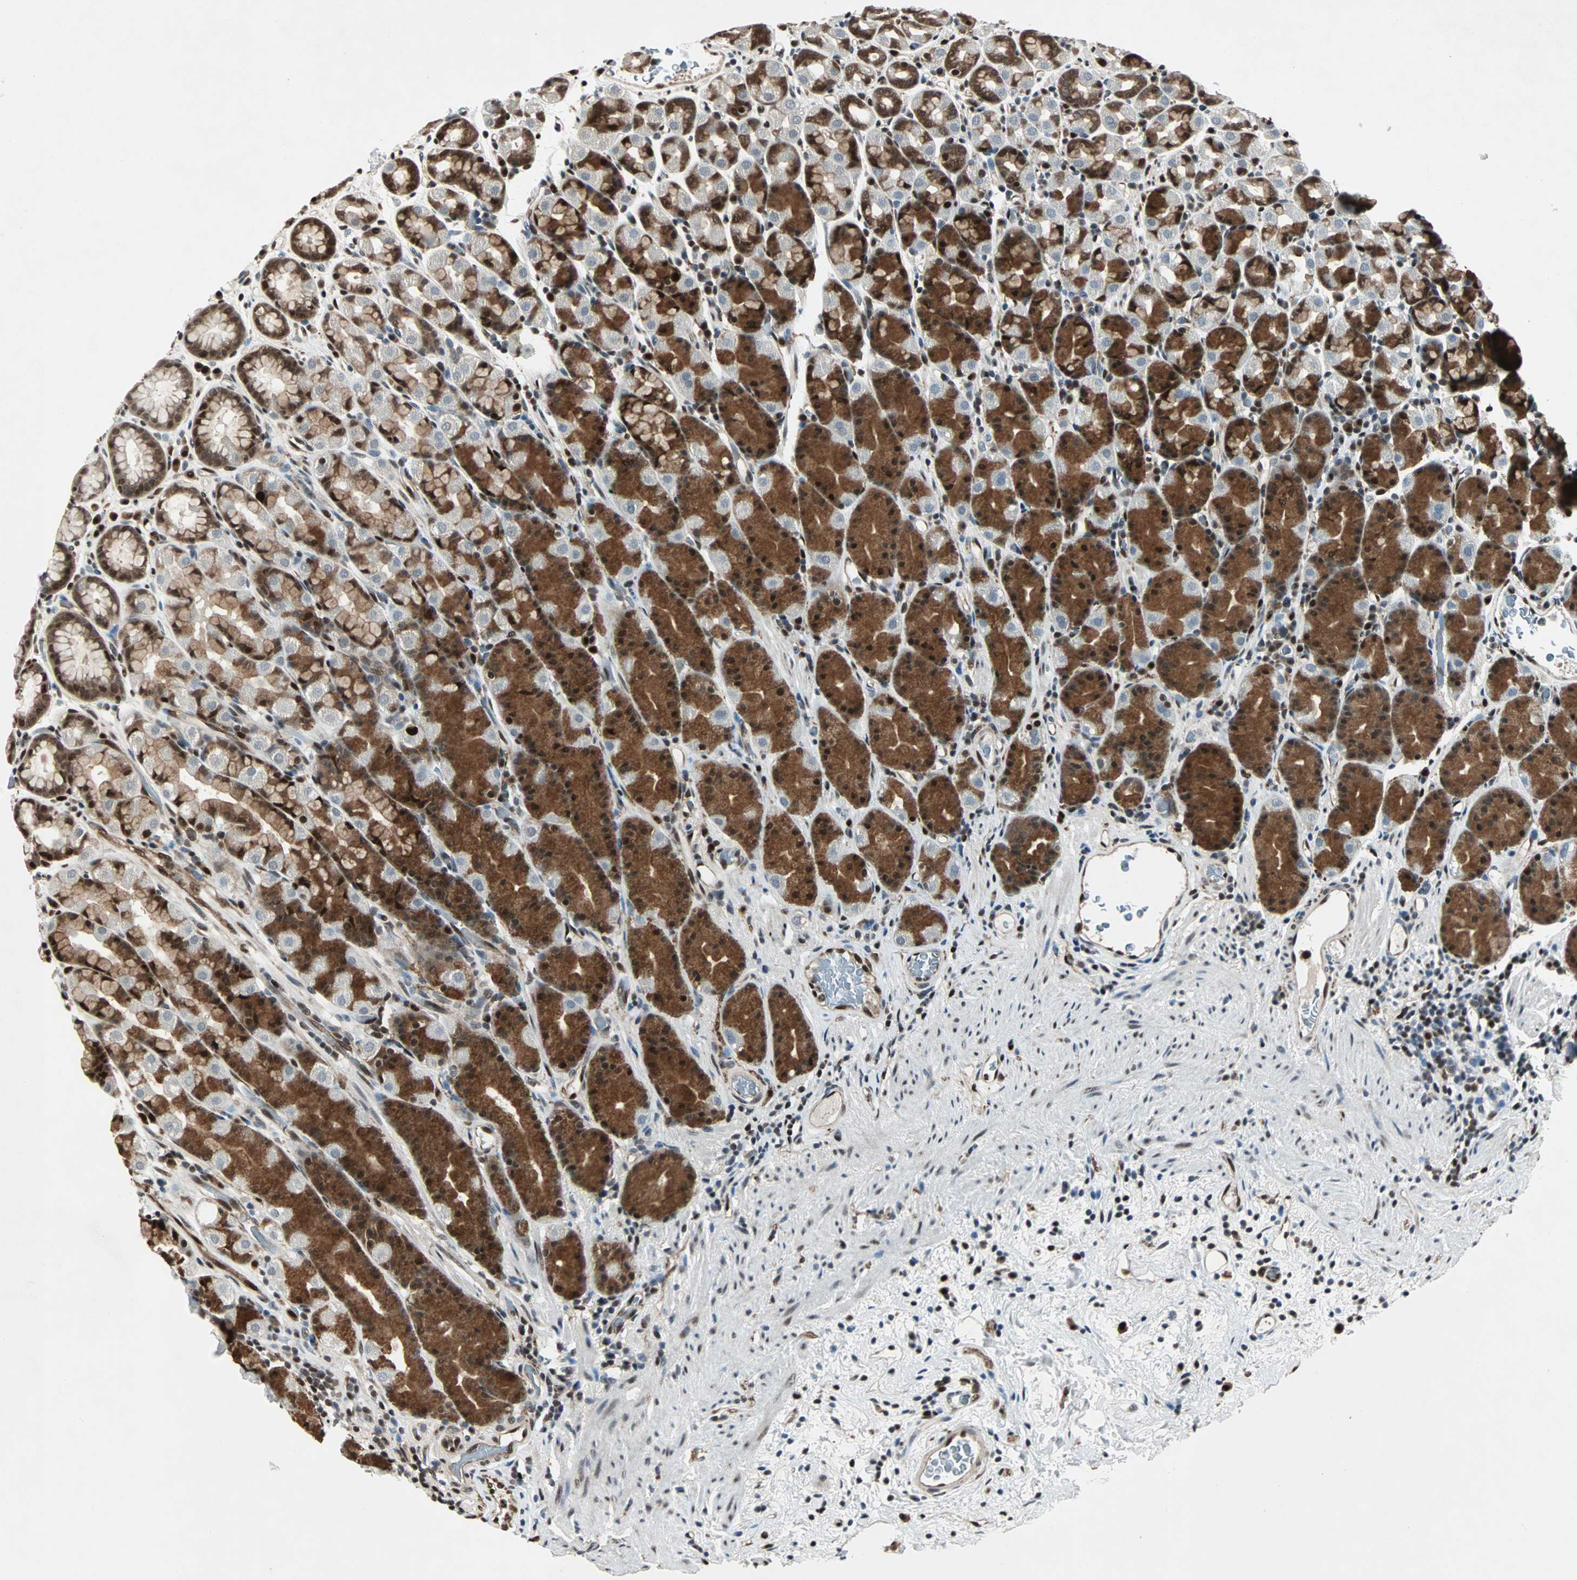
{"staining": {"intensity": "strong", "quantity": "25%-75%", "location": "cytoplasmic/membranous,nuclear"}, "tissue": "stomach", "cell_type": "Glandular cells", "image_type": "normal", "snomed": [{"axis": "morphology", "description": "Normal tissue, NOS"}, {"axis": "topography", "description": "Stomach, upper"}], "caption": "Immunohistochemical staining of unremarkable human stomach displays 25%-75% levels of strong cytoplasmic/membranous,nuclear protein staining in approximately 25%-75% of glandular cells. (IHC, brightfield microscopy, high magnification).", "gene": "ACLY", "patient": {"sex": "male", "age": 68}}